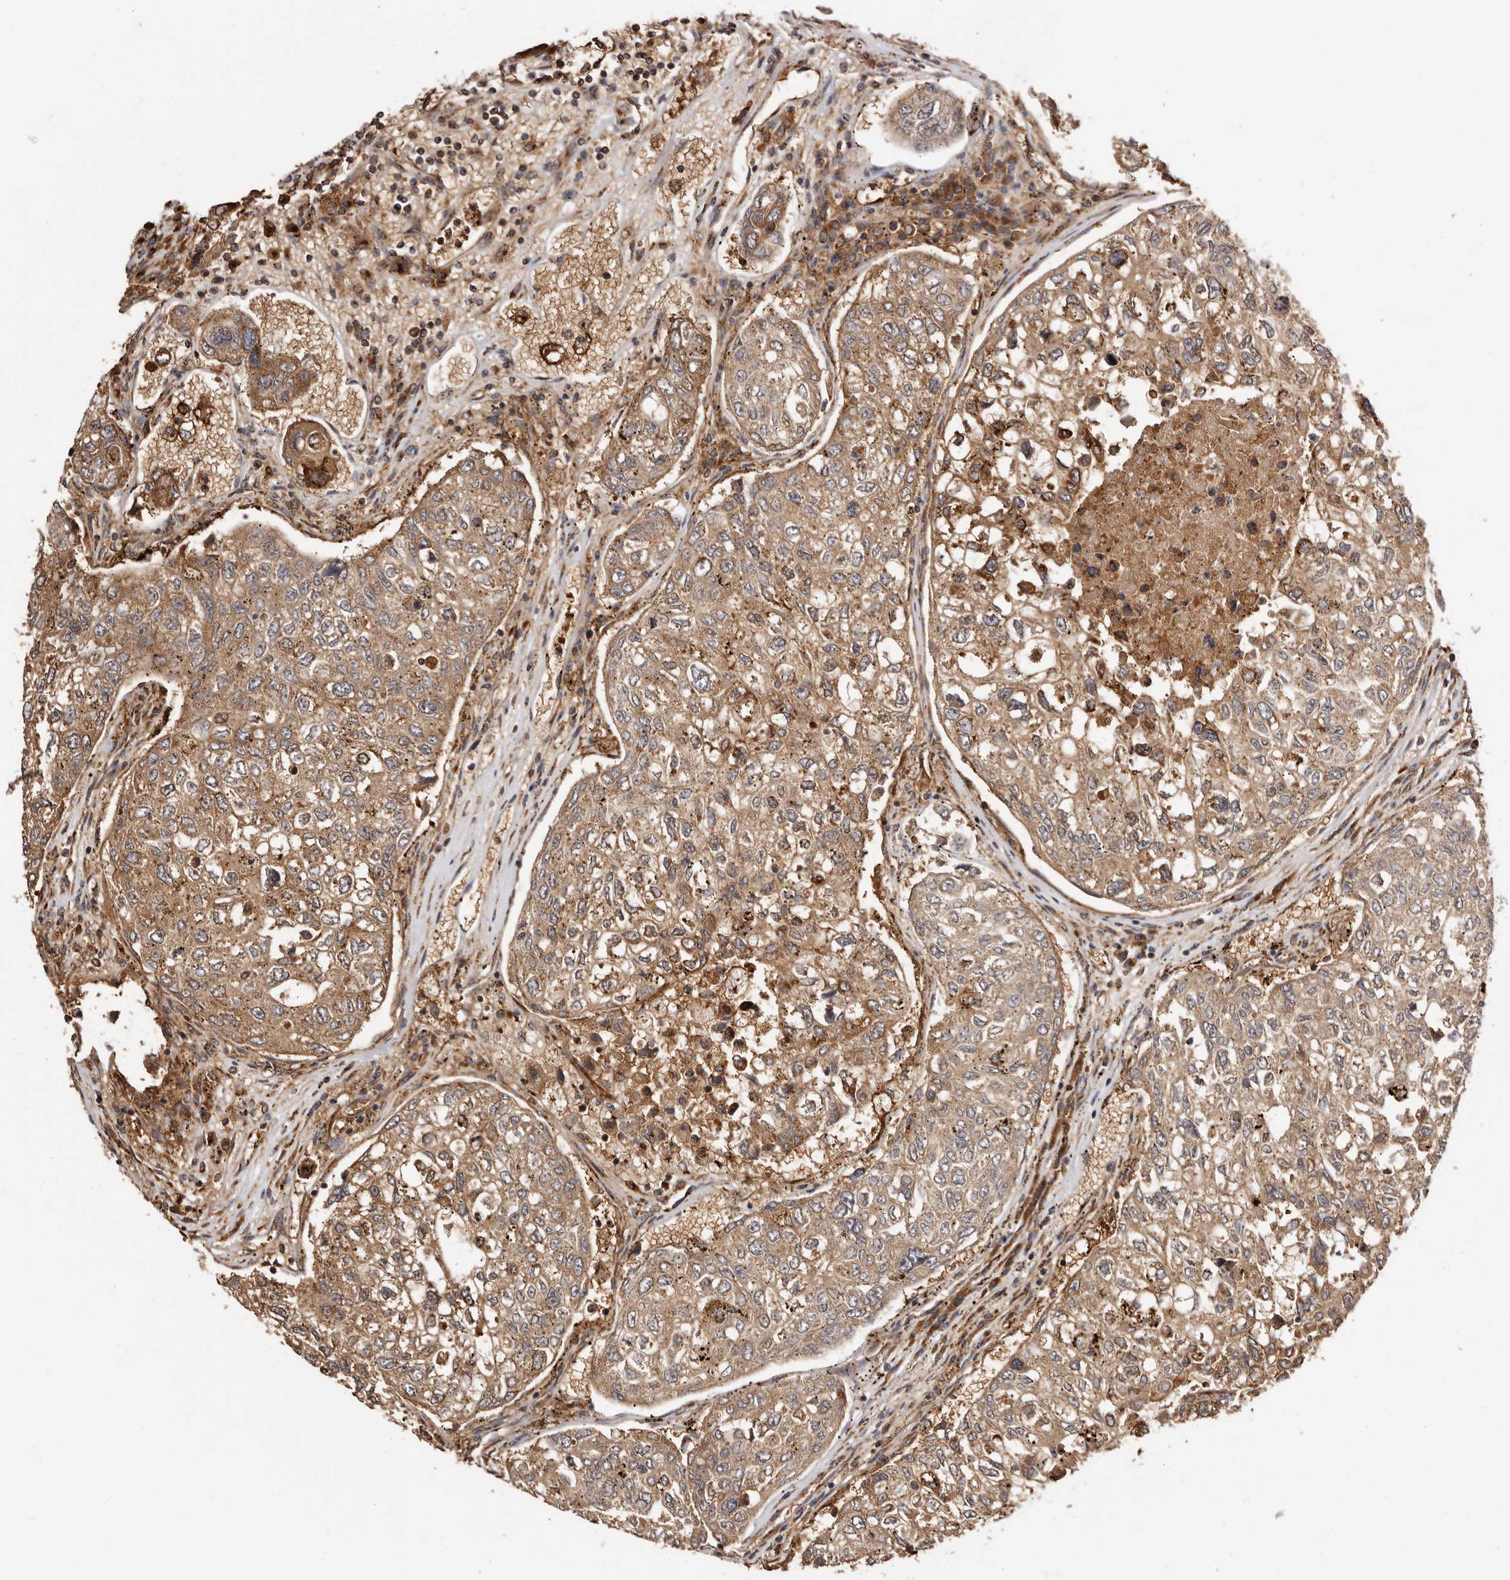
{"staining": {"intensity": "moderate", "quantity": ">75%", "location": "cytoplasmic/membranous"}, "tissue": "urothelial cancer", "cell_type": "Tumor cells", "image_type": "cancer", "snomed": [{"axis": "morphology", "description": "Urothelial carcinoma, High grade"}, {"axis": "topography", "description": "Lymph node"}, {"axis": "topography", "description": "Urinary bladder"}], "caption": "Human urothelial cancer stained for a protein (brown) displays moderate cytoplasmic/membranous positive staining in about >75% of tumor cells.", "gene": "GPR27", "patient": {"sex": "male", "age": 51}}